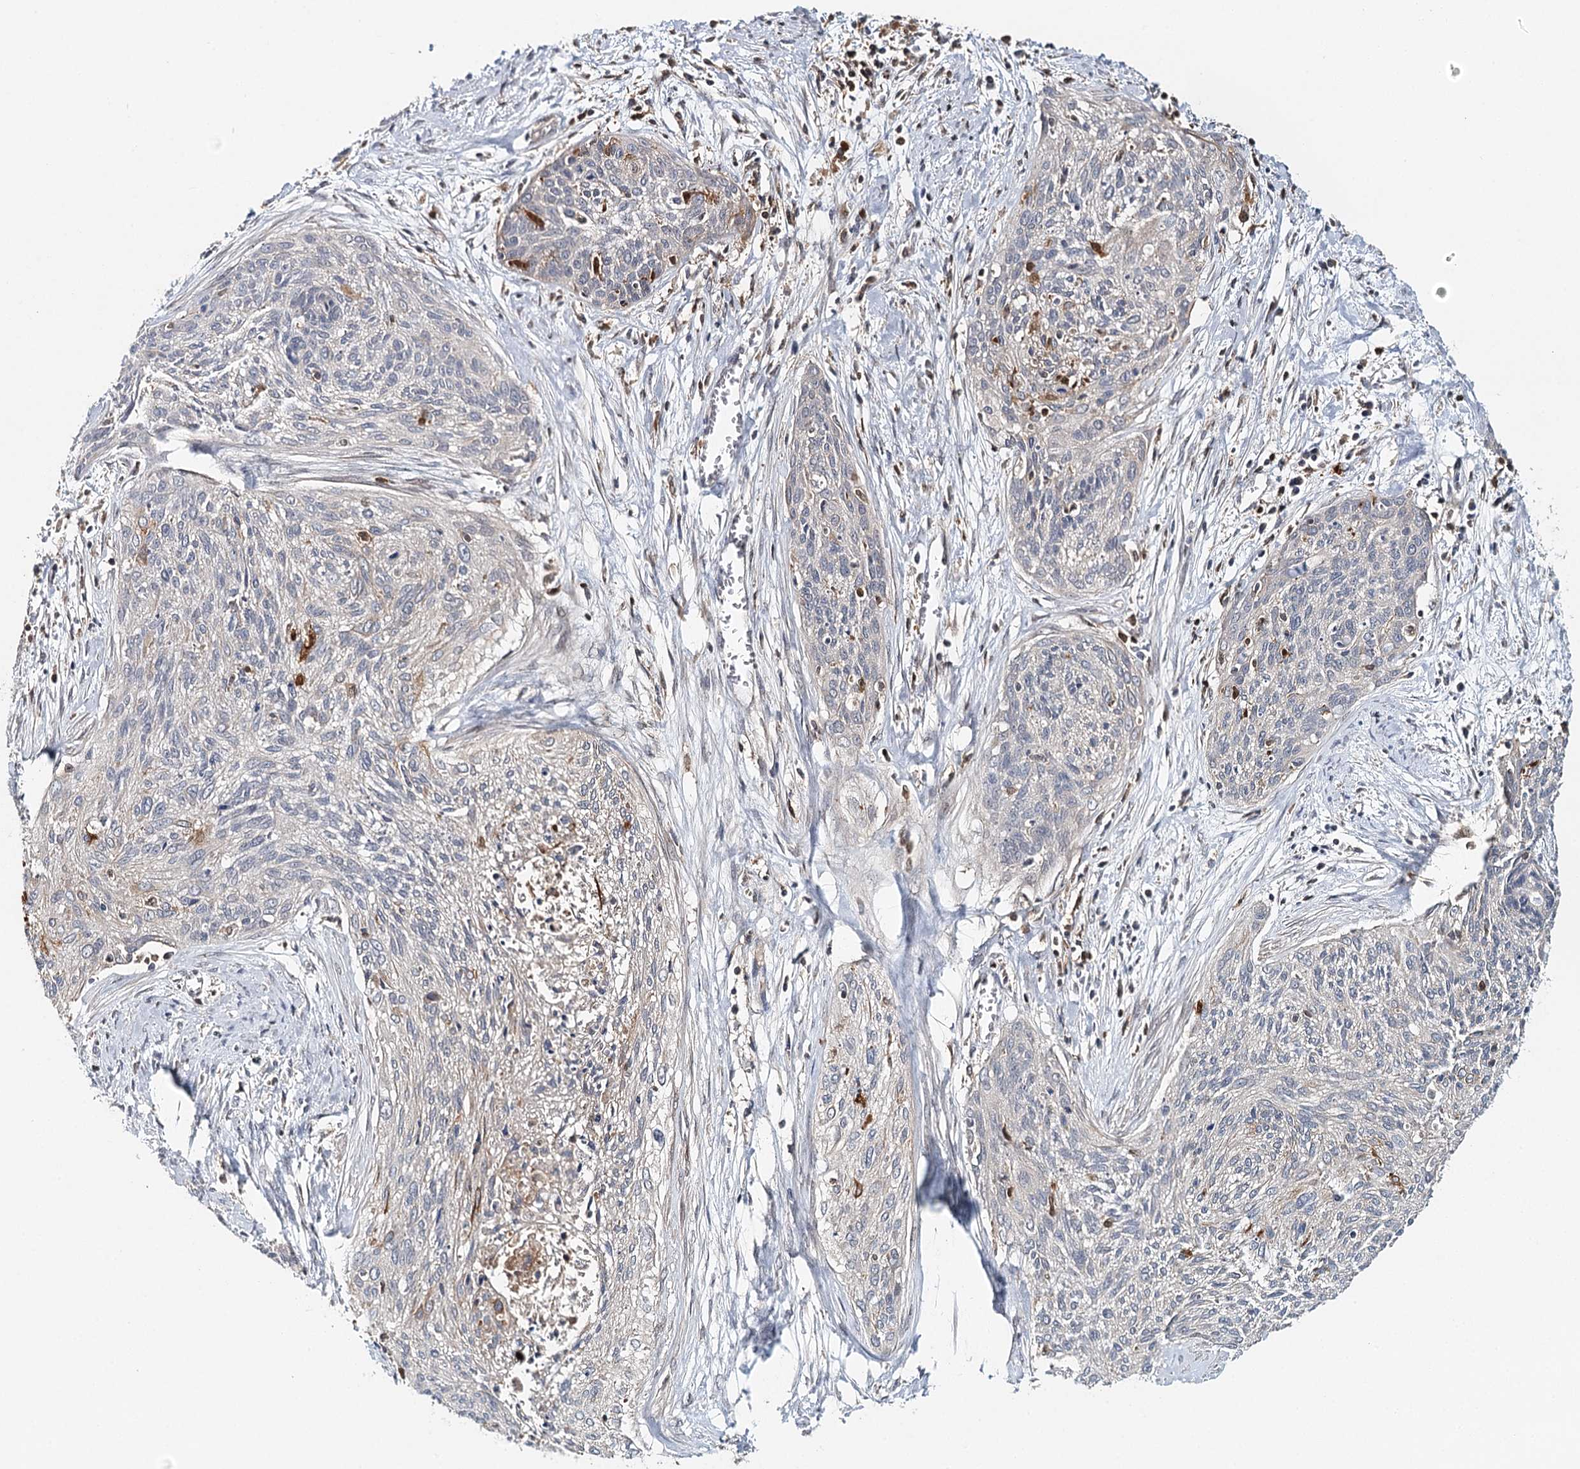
{"staining": {"intensity": "negative", "quantity": "none", "location": "none"}, "tissue": "cervical cancer", "cell_type": "Tumor cells", "image_type": "cancer", "snomed": [{"axis": "morphology", "description": "Squamous cell carcinoma, NOS"}, {"axis": "topography", "description": "Cervix"}], "caption": "Human cervical cancer stained for a protein using IHC exhibits no expression in tumor cells.", "gene": "SLC41A2", "patient": {"sex": "female", "age": 55}}